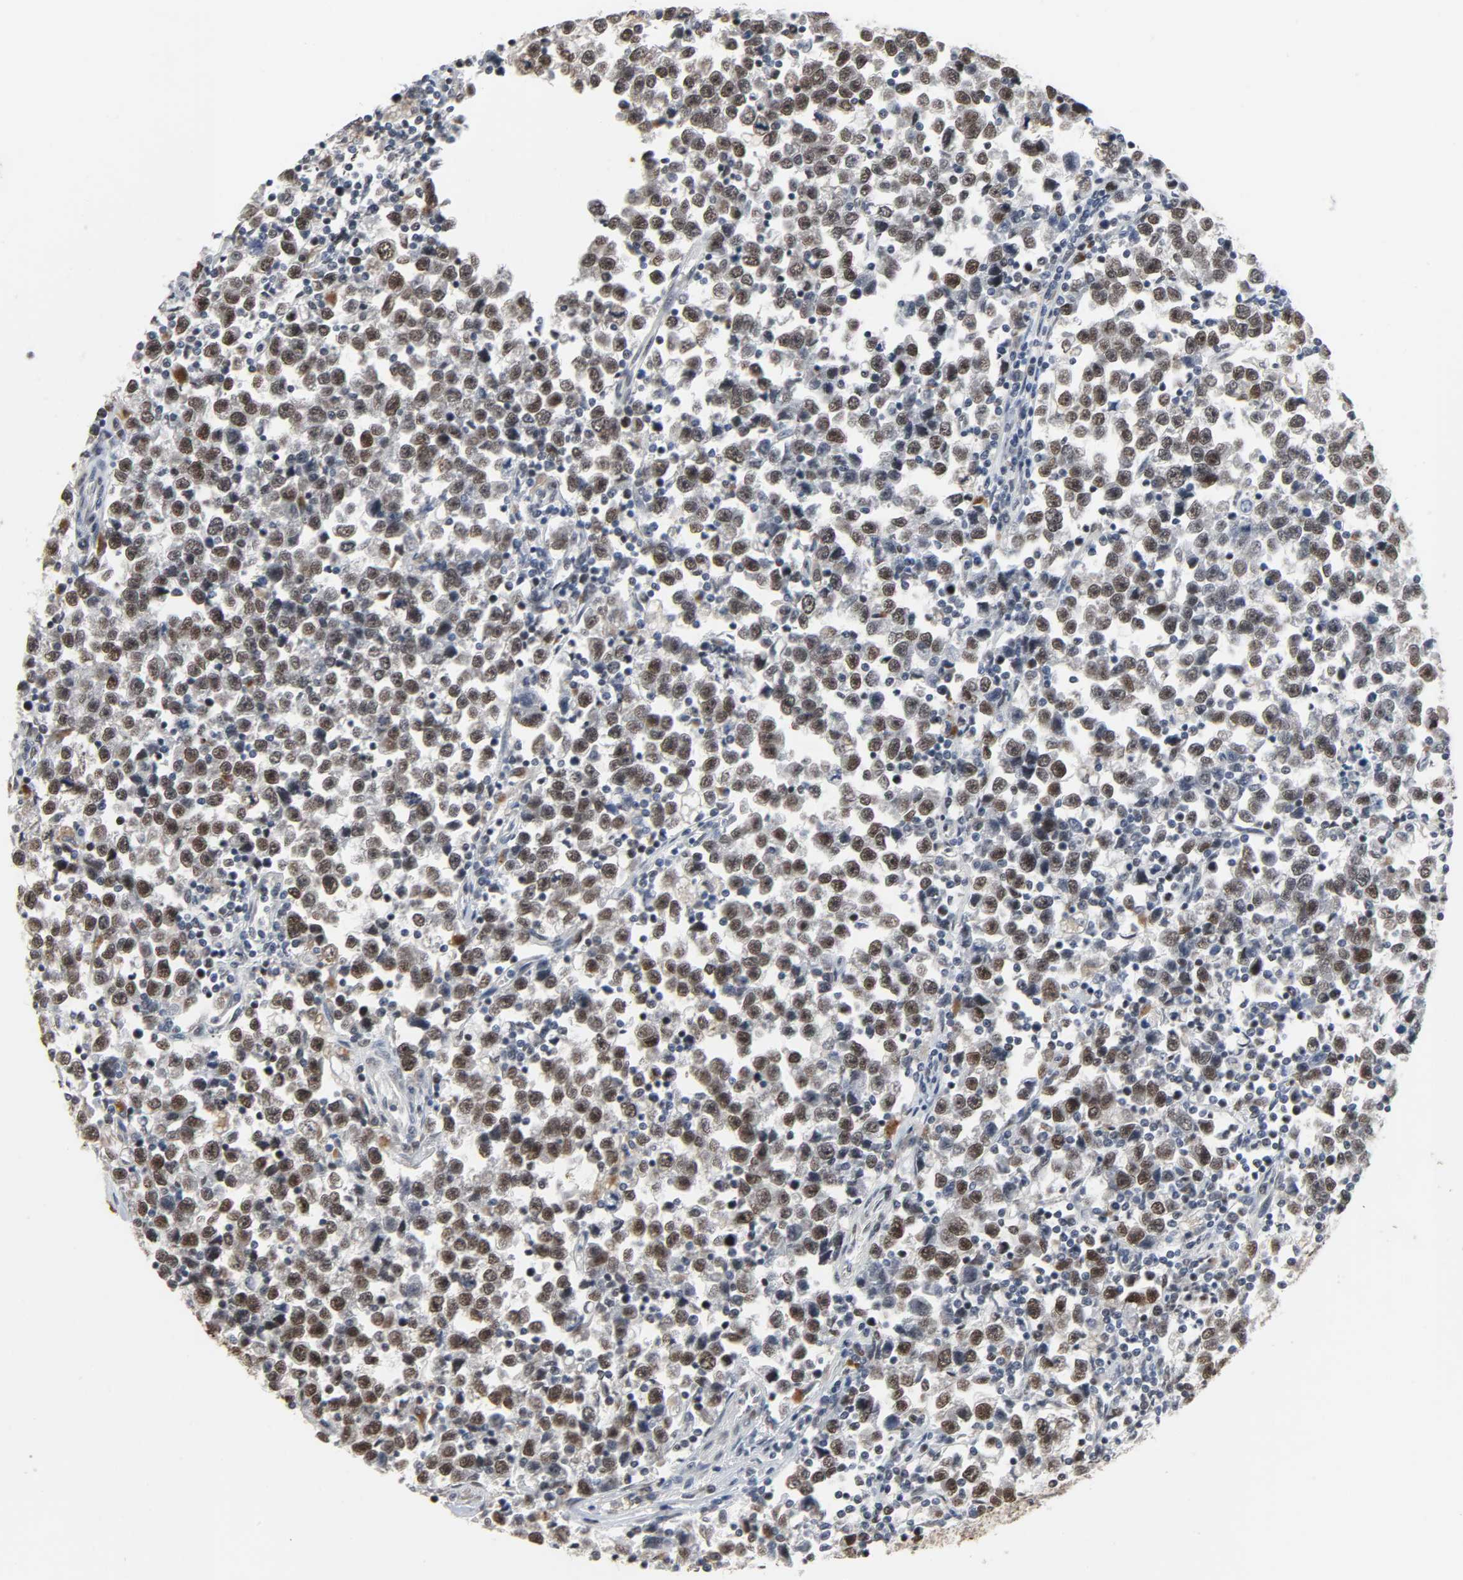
{"staining": {"intensity": "weak", "quantity": ">75%", "location": "nuclear"}, "tissue": "testis cancer", "cell_type": "Tumor cells", "image_type": "cancer", "snomed": [{"axis": "morphology", "description": "Seminoma, NOS"}, {"axis": "topography", "description": "Testis"}], "caption": "Weak nuclear staining is identified in about >75% of tumor cells in testis cancer (seminoma). (DAB (3,3'-diaminobenzidine) IHC with brightfield microscopy, high magnification).", "gene": "DAZAP1", "patient": {"sex": "male", "age": 43}}